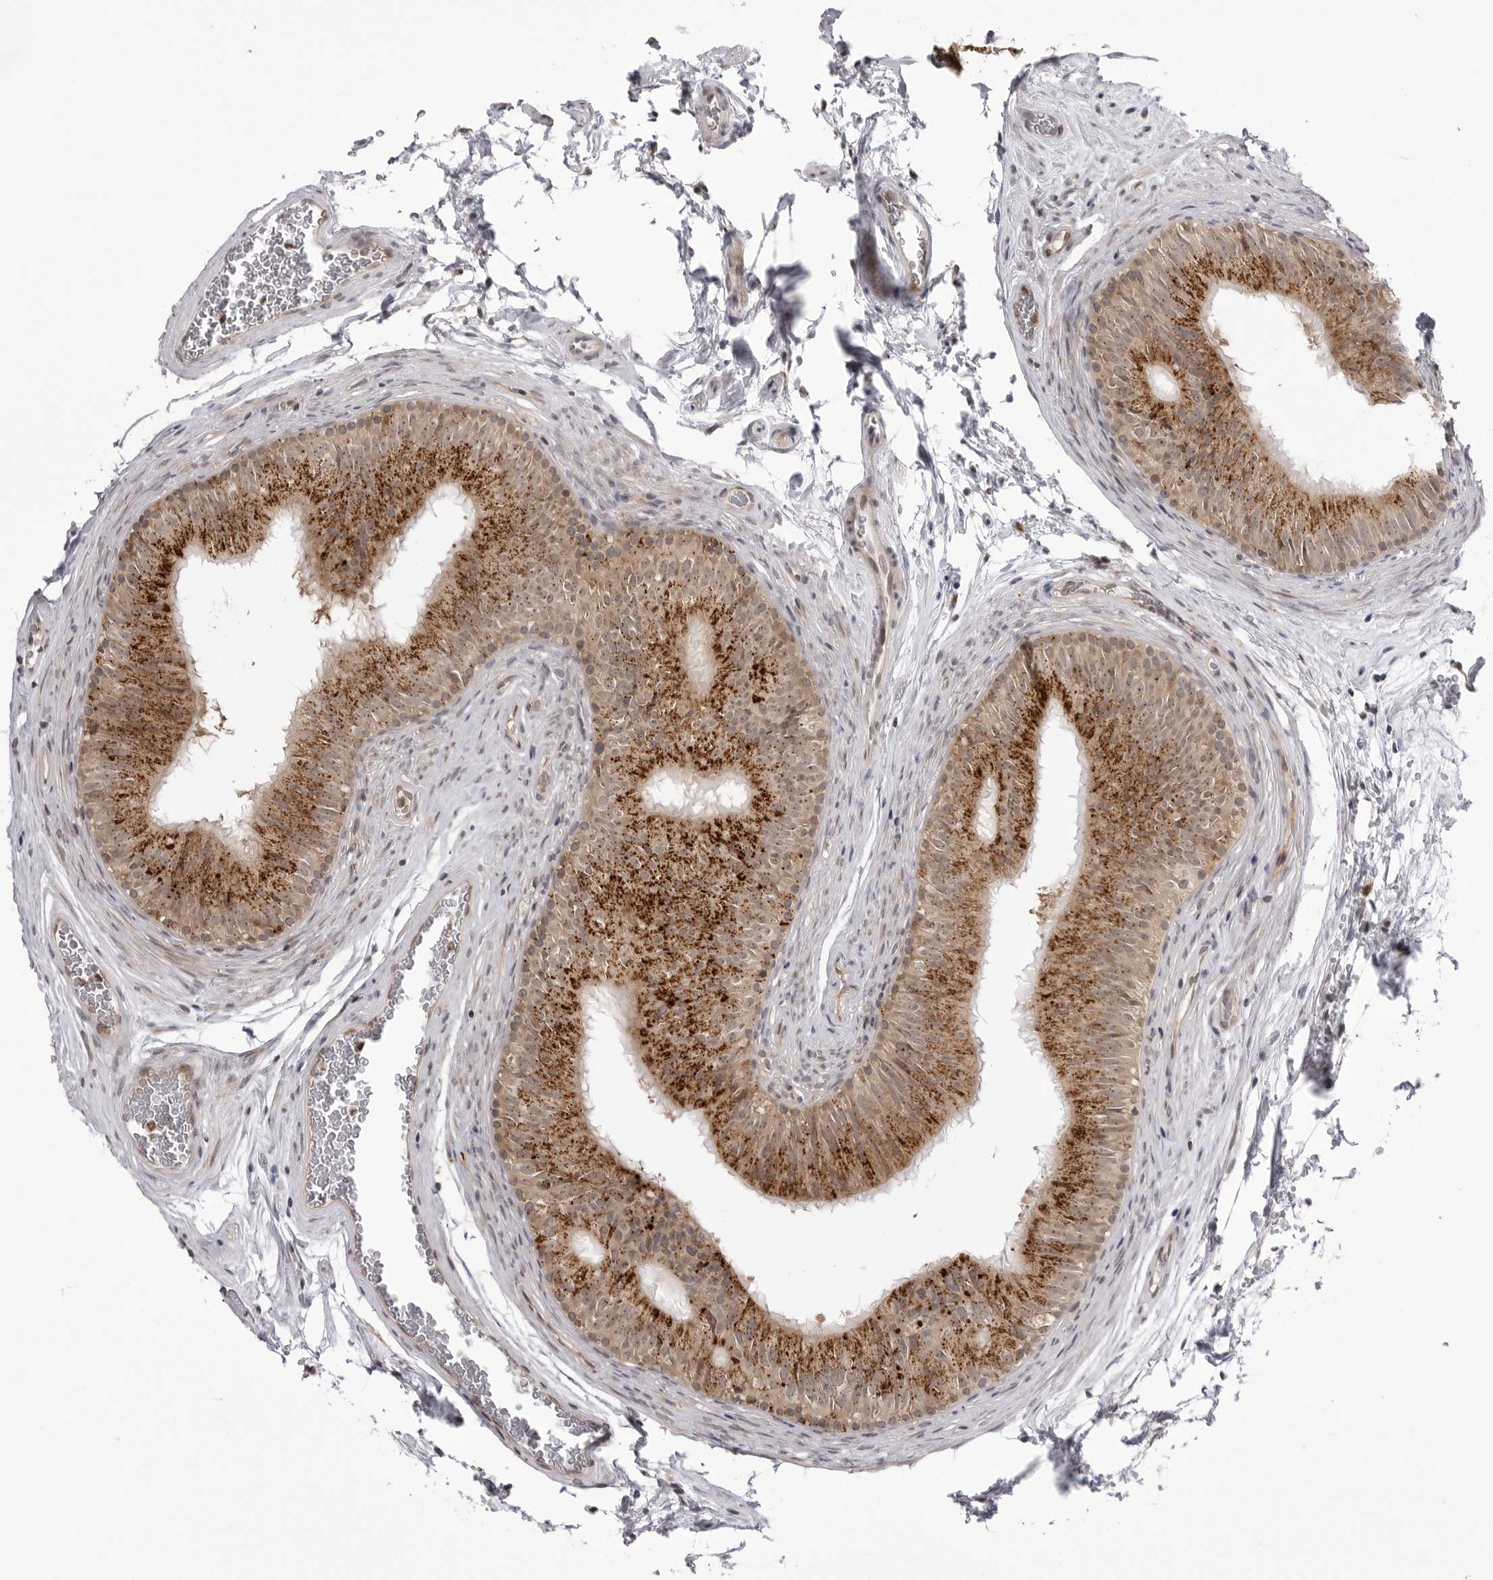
{"staining": {"intensity": "moderate", "quantity": ">75%", "location": "cytoplasmic/membranous"}, "tissue": "epididymis", "cell_type": "Glandular cells", "image_type": "normal", "snomed": [{"axis": "morphology", "description": "Normal tissue, NOS"}, {"axis": "topography", "description": "Epididymis"}], "caption": "Normal epididymis shows moderate cytoplasmic/membranous positivity in approximately >75% of glandular cells, visualized by immunohistochemistry.", "gene": "PTK2B", "patient": {"sex": "male", "age": 36}}